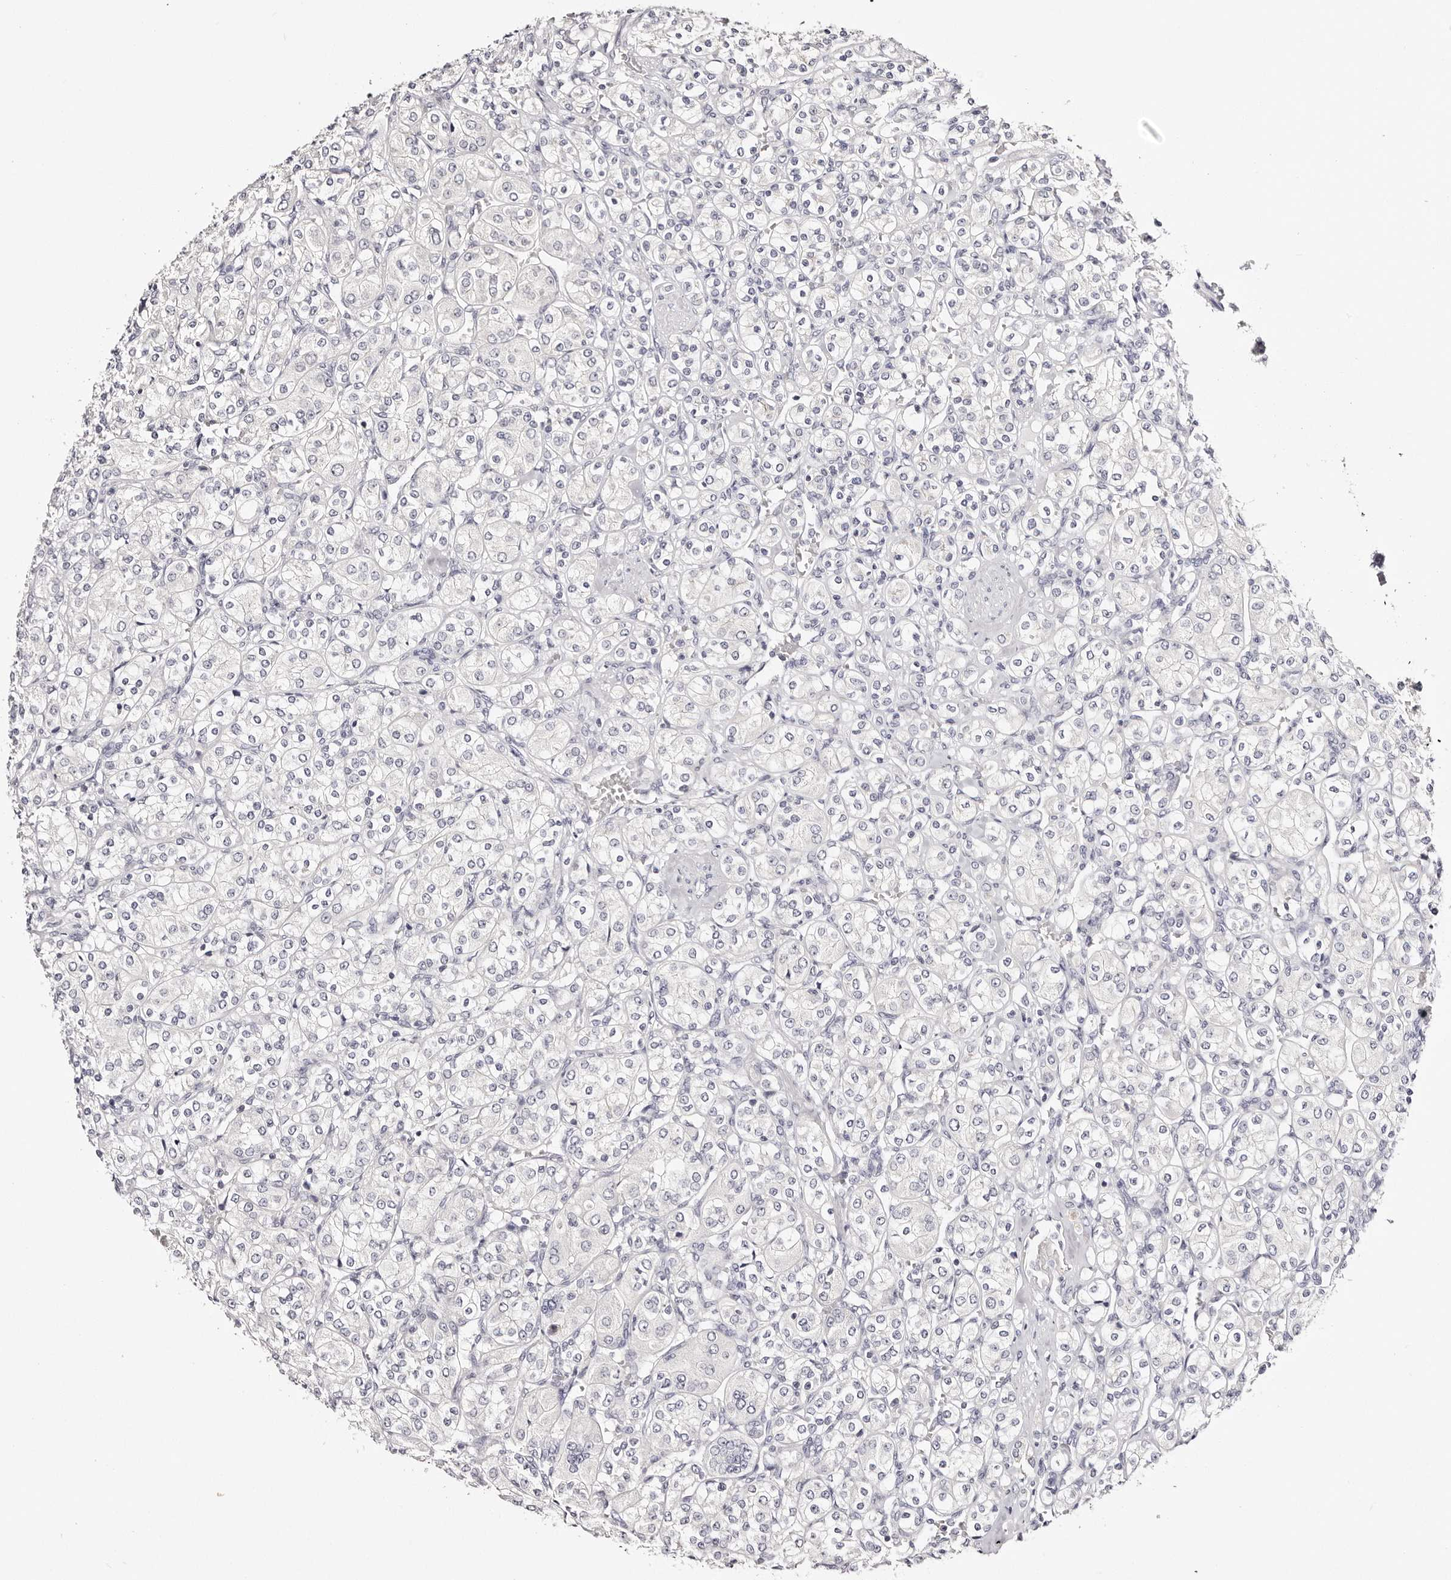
{"staining": {"intensity": "negative", "quantity": "none", "location": "none"}, "tissue": "renal cancer", "cell_type": "Tumor cells", "image_type": "cancer", "snomed": [{"axis": "morphology", "description": "Adenocarcinoma, NOS"}, {"axis": "topography", "description": "Kidney"}], "caption": "IHC micrograph of renal cancer (adenocarcinoma) stained for a protein (brown), which demonstrates no staining in tumor cells.", "gene": "ROM1", "patient": {"sex": "male", "age": 77}}